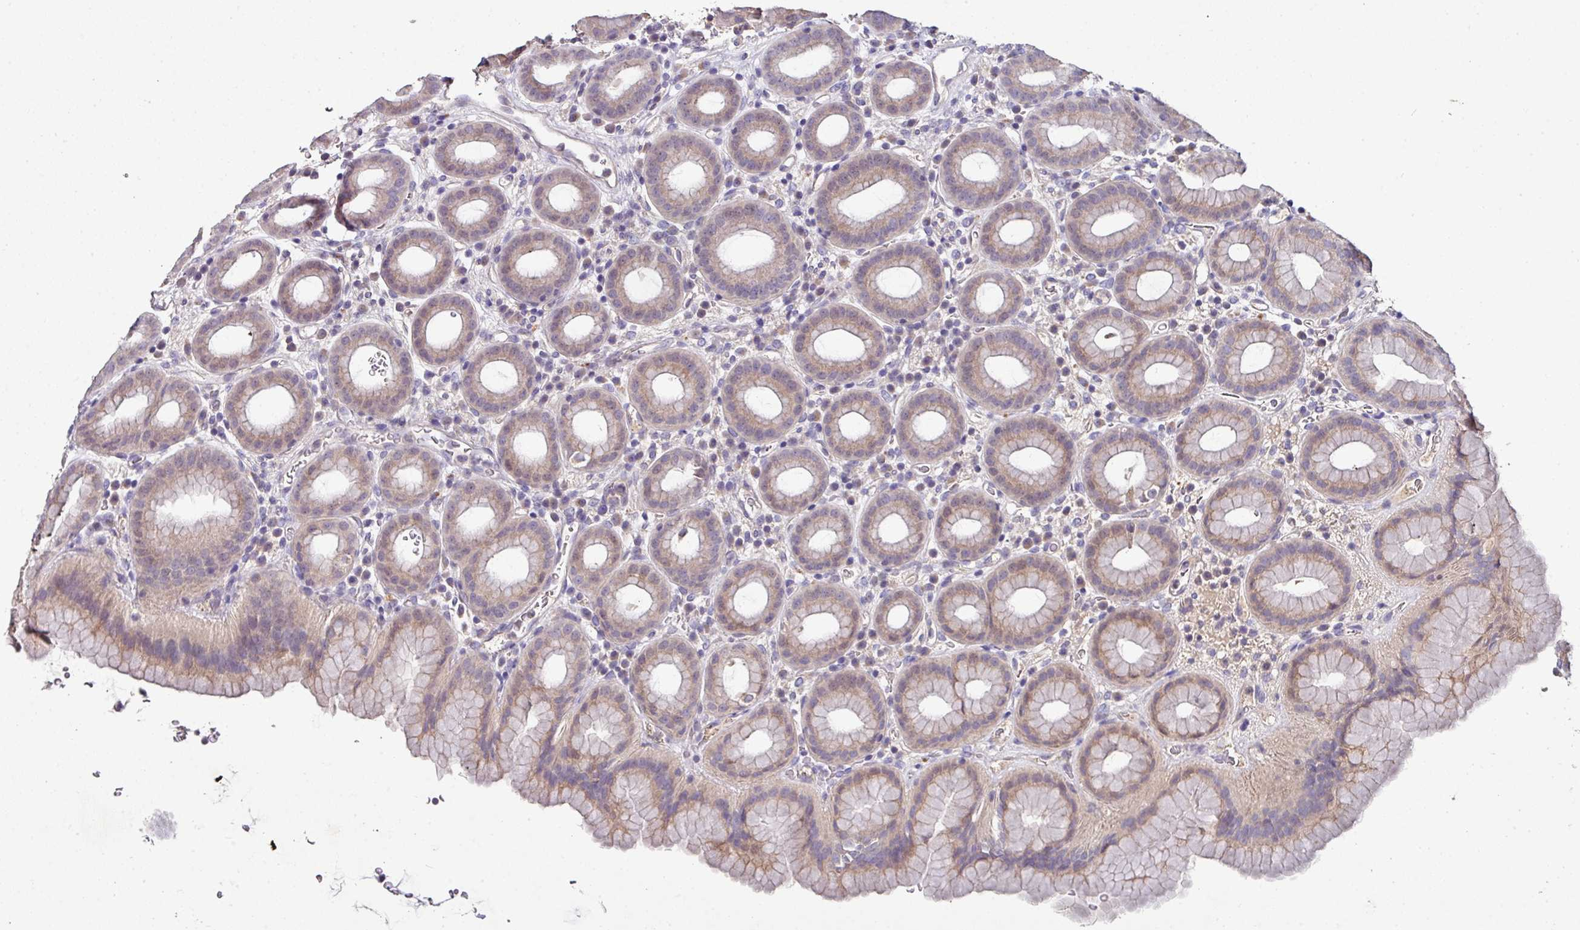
{"staining": {"intensity": "weak", "quantity": ">75%", "location": "cytoplasmic/membranous"}, "tissue": "stomach", "cell_type": "Glandular cells", "image_type": "normal", "snomed": [{"axis": "morphology", "description": "Normal tissue, NOS"}, {"axis": "topography", "description": "Stomach, upper"}, {"axis": "topography", "description": "Stomach, lower"}, {"axis": "topography", "description": "Small intestine"}], "caption": "Protein expression analysis of unremarkable stomach reveals weak cytoplasmic/membranous expression in approximately >75% of glandular cells.", "gene": "AEBP2", "patient": {"sex": "male", "age": 68}}